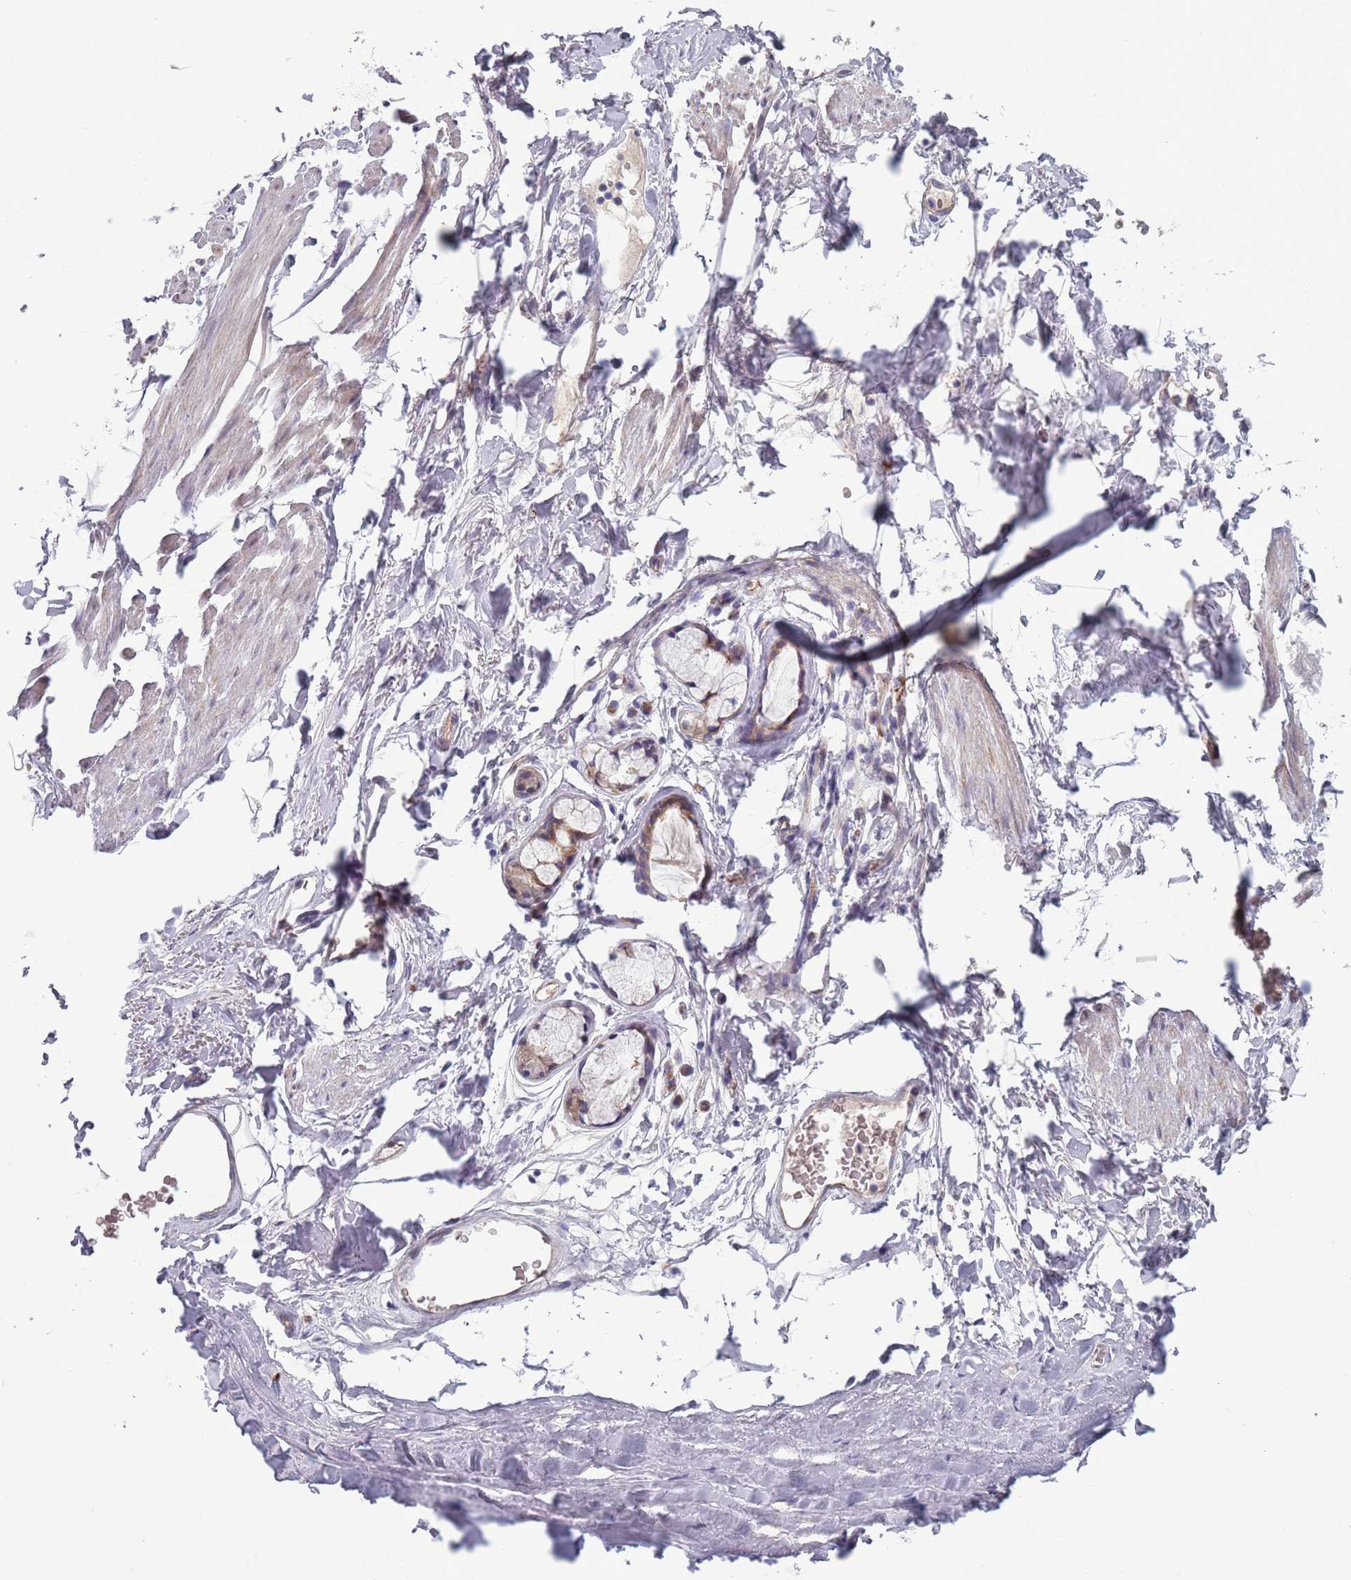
{"staining": {"intensity": "negative", "quantity": "none", "location": "none"}, "tissue": "adipose tissue", "cell_type": "Adipocytes", "image_type": "normal", "snomed": [{"axis": "morphology", "description": "Normal tissue, NOS"}, {"axis": "topography", "description": "Lymph node"}, {"axis": "topography", "description": "Bronchus"}], "caption": "Adipocytes are negative for brown protein staining in unremarkable adipose tissue. (DAB (3,3'-diaminobenzidine) immunohistochemistry (IHC), high magnification).", "gene": "TYW1B", "patient": {"sex": "male", "age": 63}}